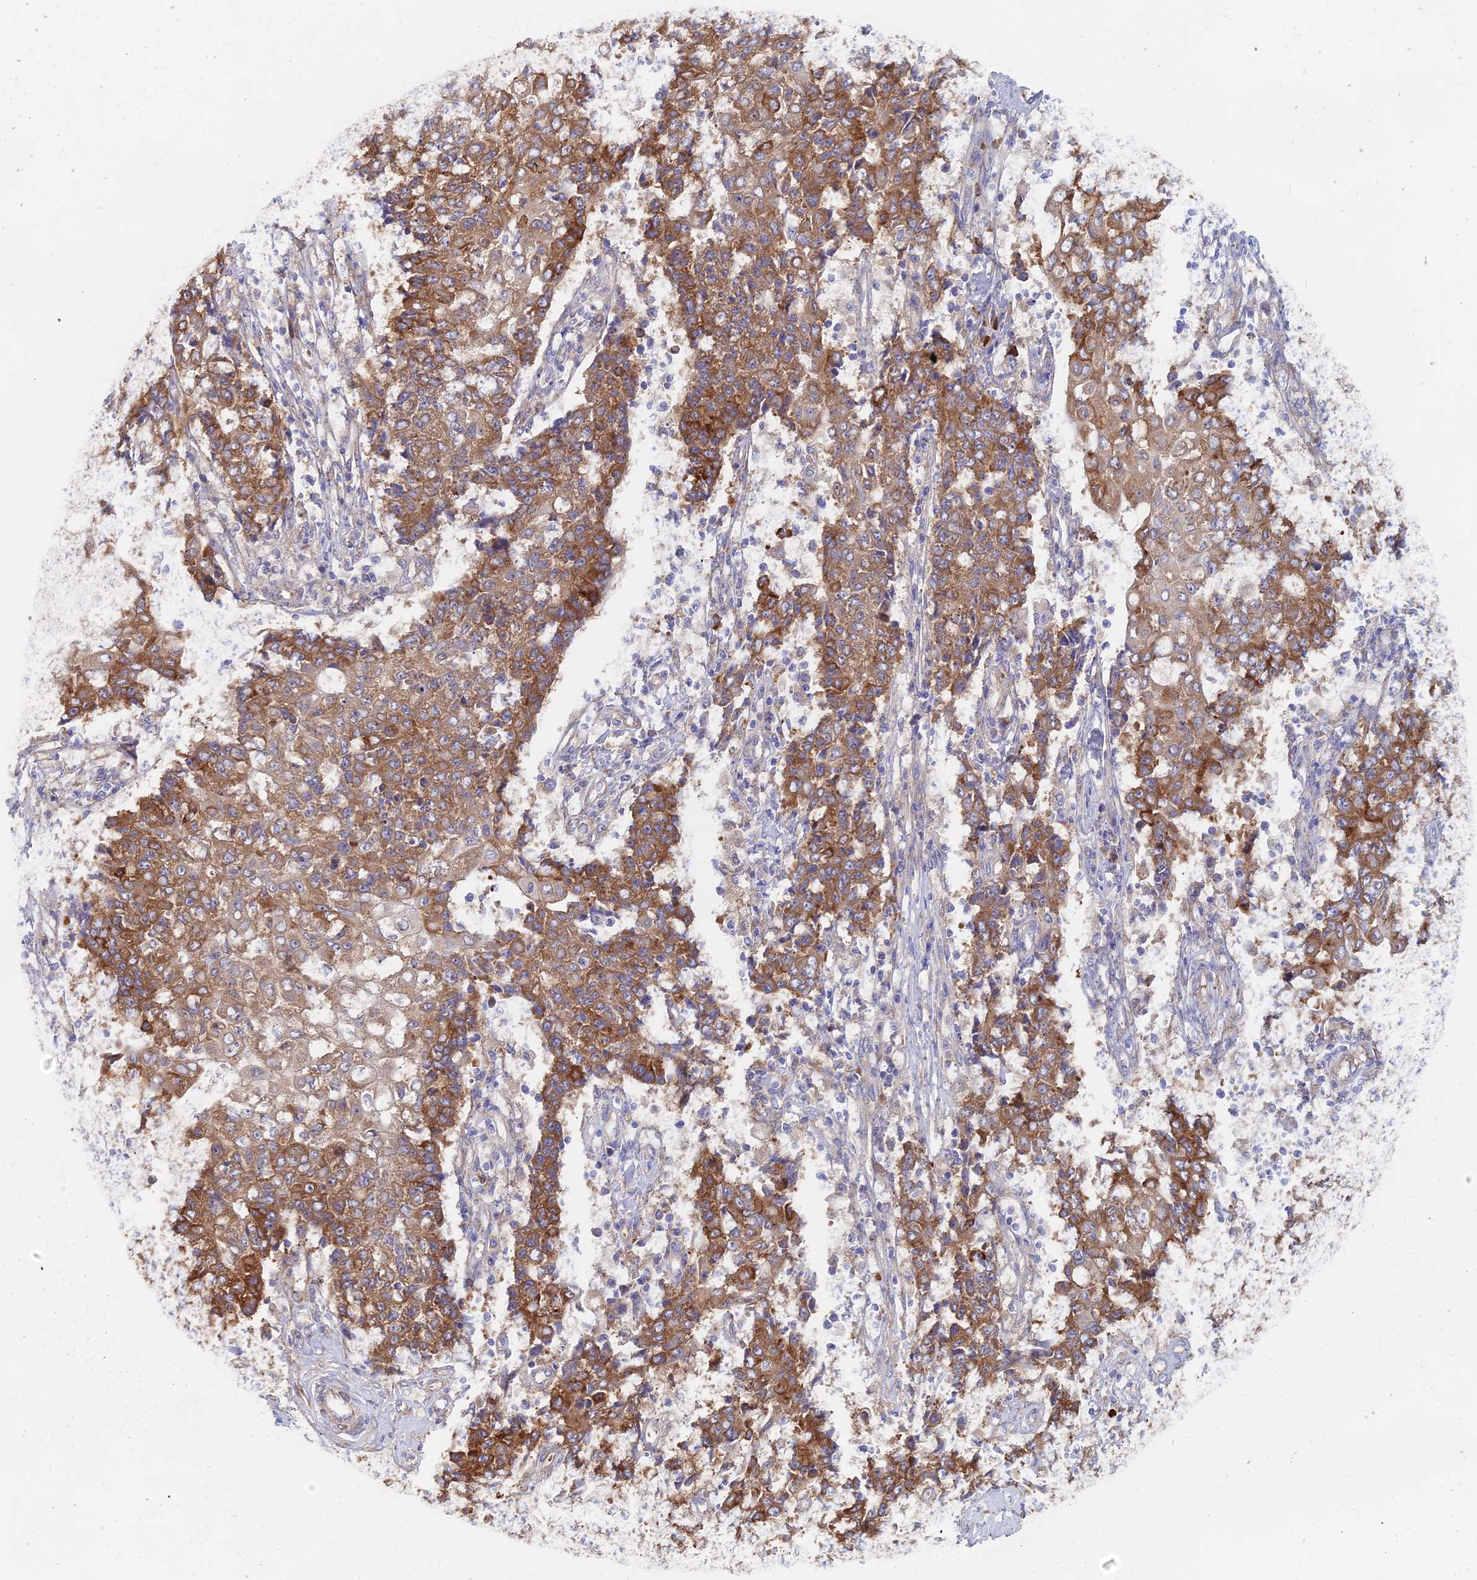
{"staining": {"intensity": "moderate", "quantity": ">75%", "location": "cytoplasmic/membranous"}, "tissue": "ovarian cancer", "cell_type": "Tumor cells", "image_type": "cancer", "snomed": [{"axis": "morphology", "description": "Carcinoma, endometroid"}, {"axis": "topography", "description": "Ovary"}], "caption": "Ovarian endometroid carcinoma was stained to show a protein in brown. There is medium levels of moderate cytoplasmic/membranous staining in approximately >75% of tumor cells.", "gene": "ELOF1", "patient": {"sex": "female", "age": 42}}